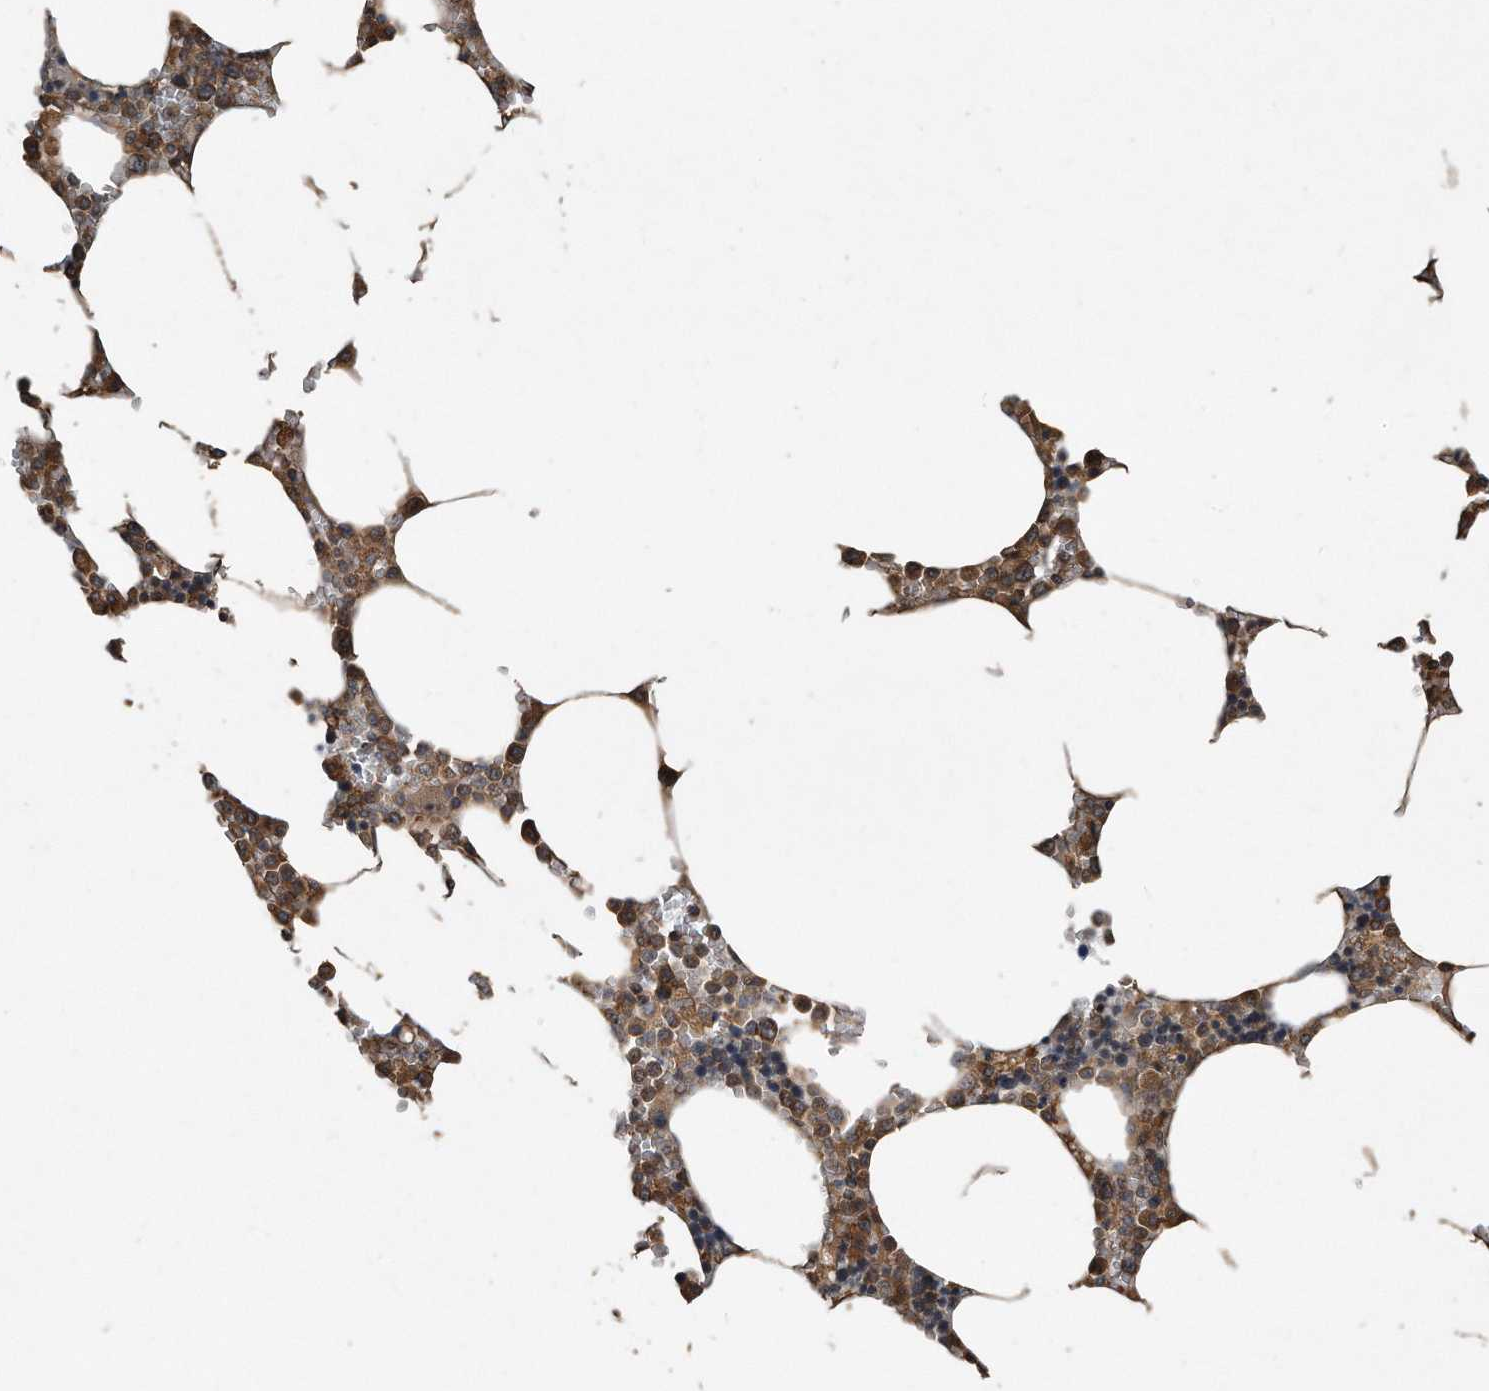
{"staining": {"intensity": "moderate", "quantity": ">75%", "location": "cytoplasmic/membranous"}, "tissue": "bone marrow", "cell_type": "Hematopoietic cells", "image_type": "normal", "snomed": [{"axis": "morphology", "description": "Normal tissue, NOS"}, {"axis": "topography", "description": "Bone marrow"}], "caption": "A brown stain highlights moderate cytoplasmic/membranous expression of a protein in hematopoietic cells of benign human bone marrow.", "gene": "SDHA", "patient": {"sex": "male", "age": 70}}